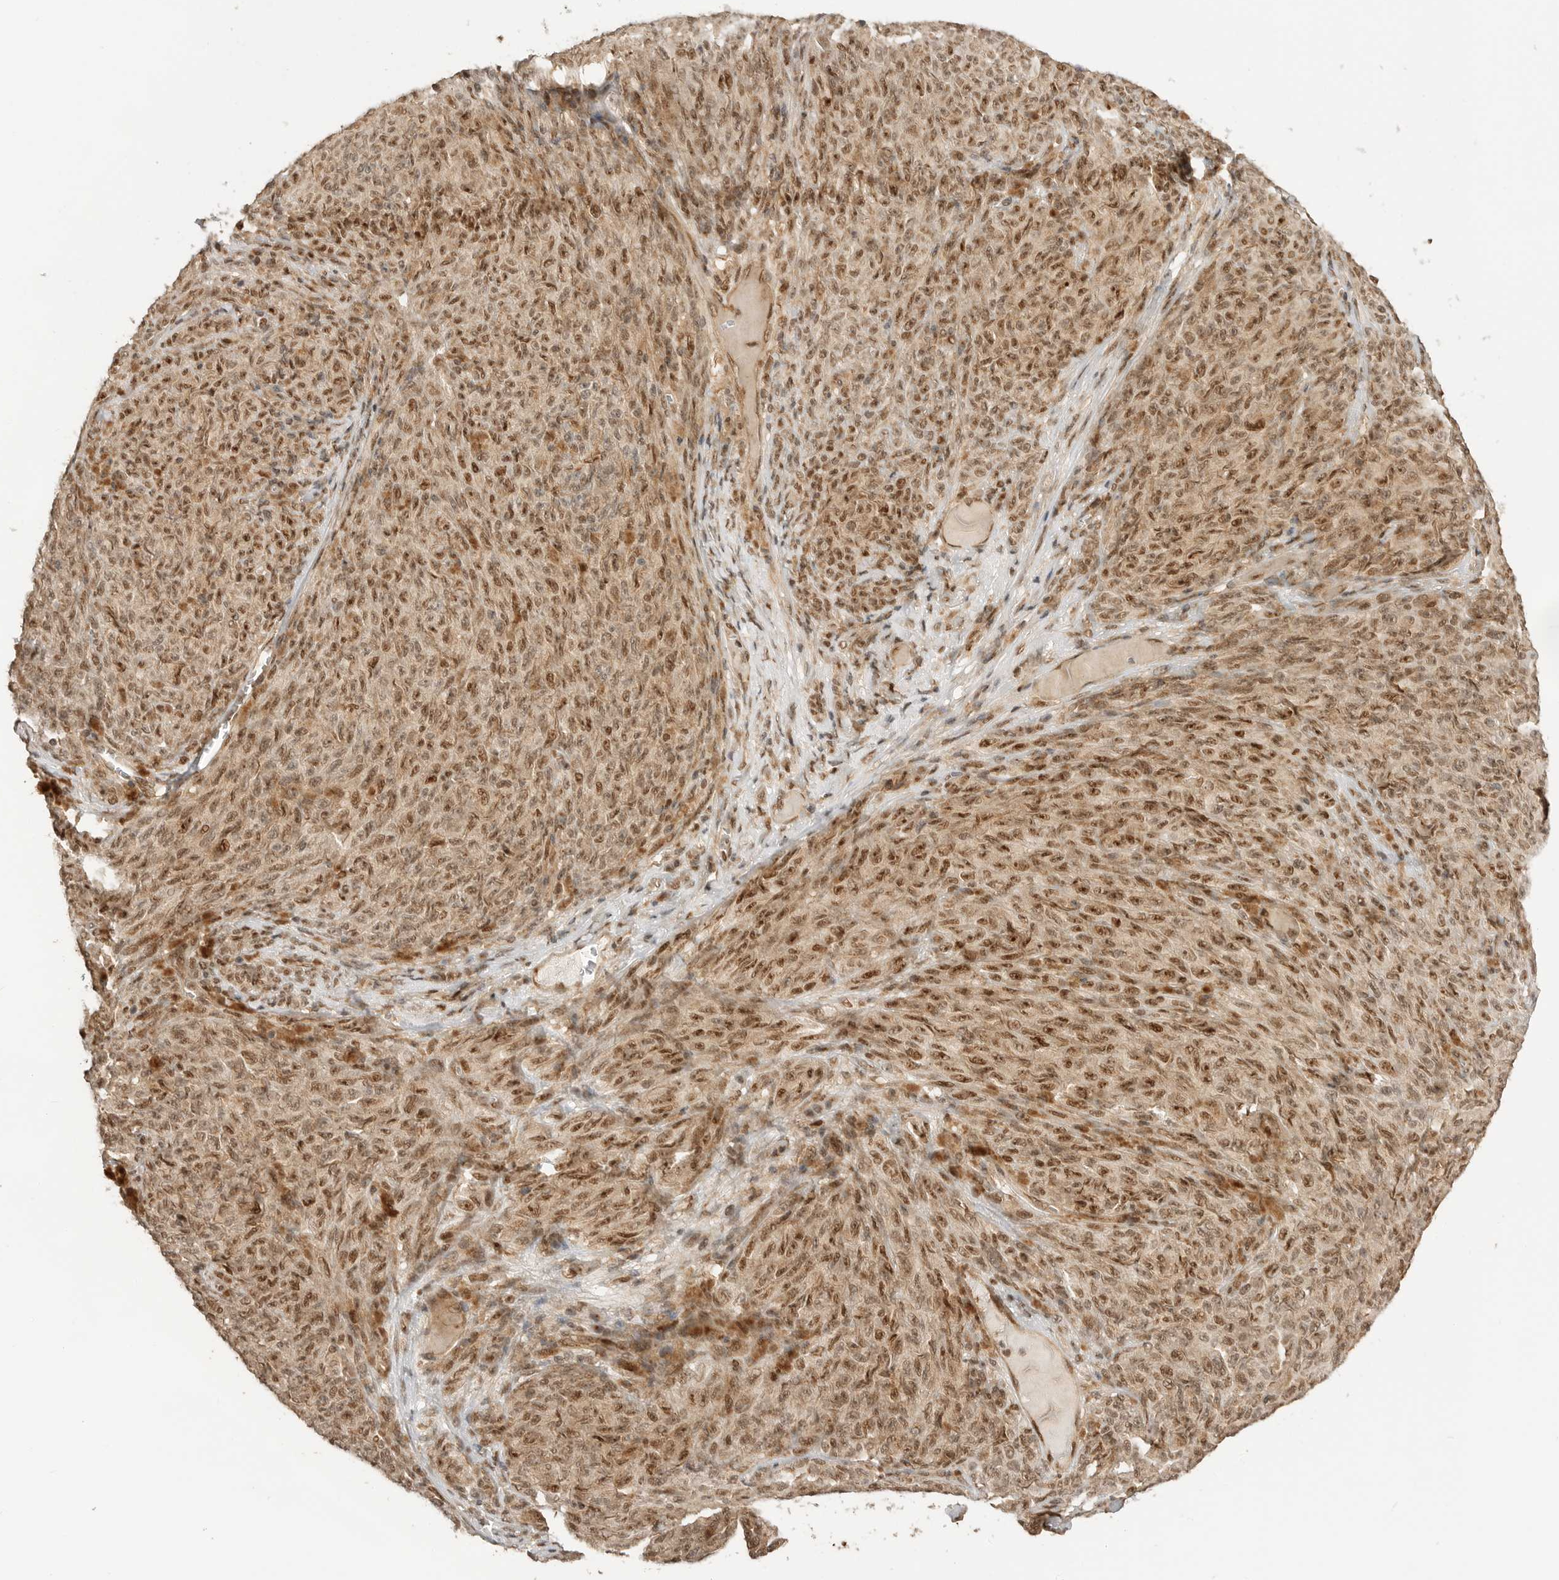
{"staining": {"intensity": "strong", "quantity": ">75%", "location": "cytoplasmic/membranous,nuclear"}, "tissue": "melanoma", "cell_type": "Tumor cells", "image_type": "cancer", "snomed": [{"axis": "morphology", "description": "Malignant melanoma, NOS"}, {"axis": "topography", "description": "Skin"}], "caption": "Malignant melanoma tissue demonstrates strong cytoplasmic/membranous and nuclear staining in about >75% of tumor cells, visualized by immunohistochemistry.", "gene": "ALKAL1", "patient": {"sex": "female", "age": 82}}